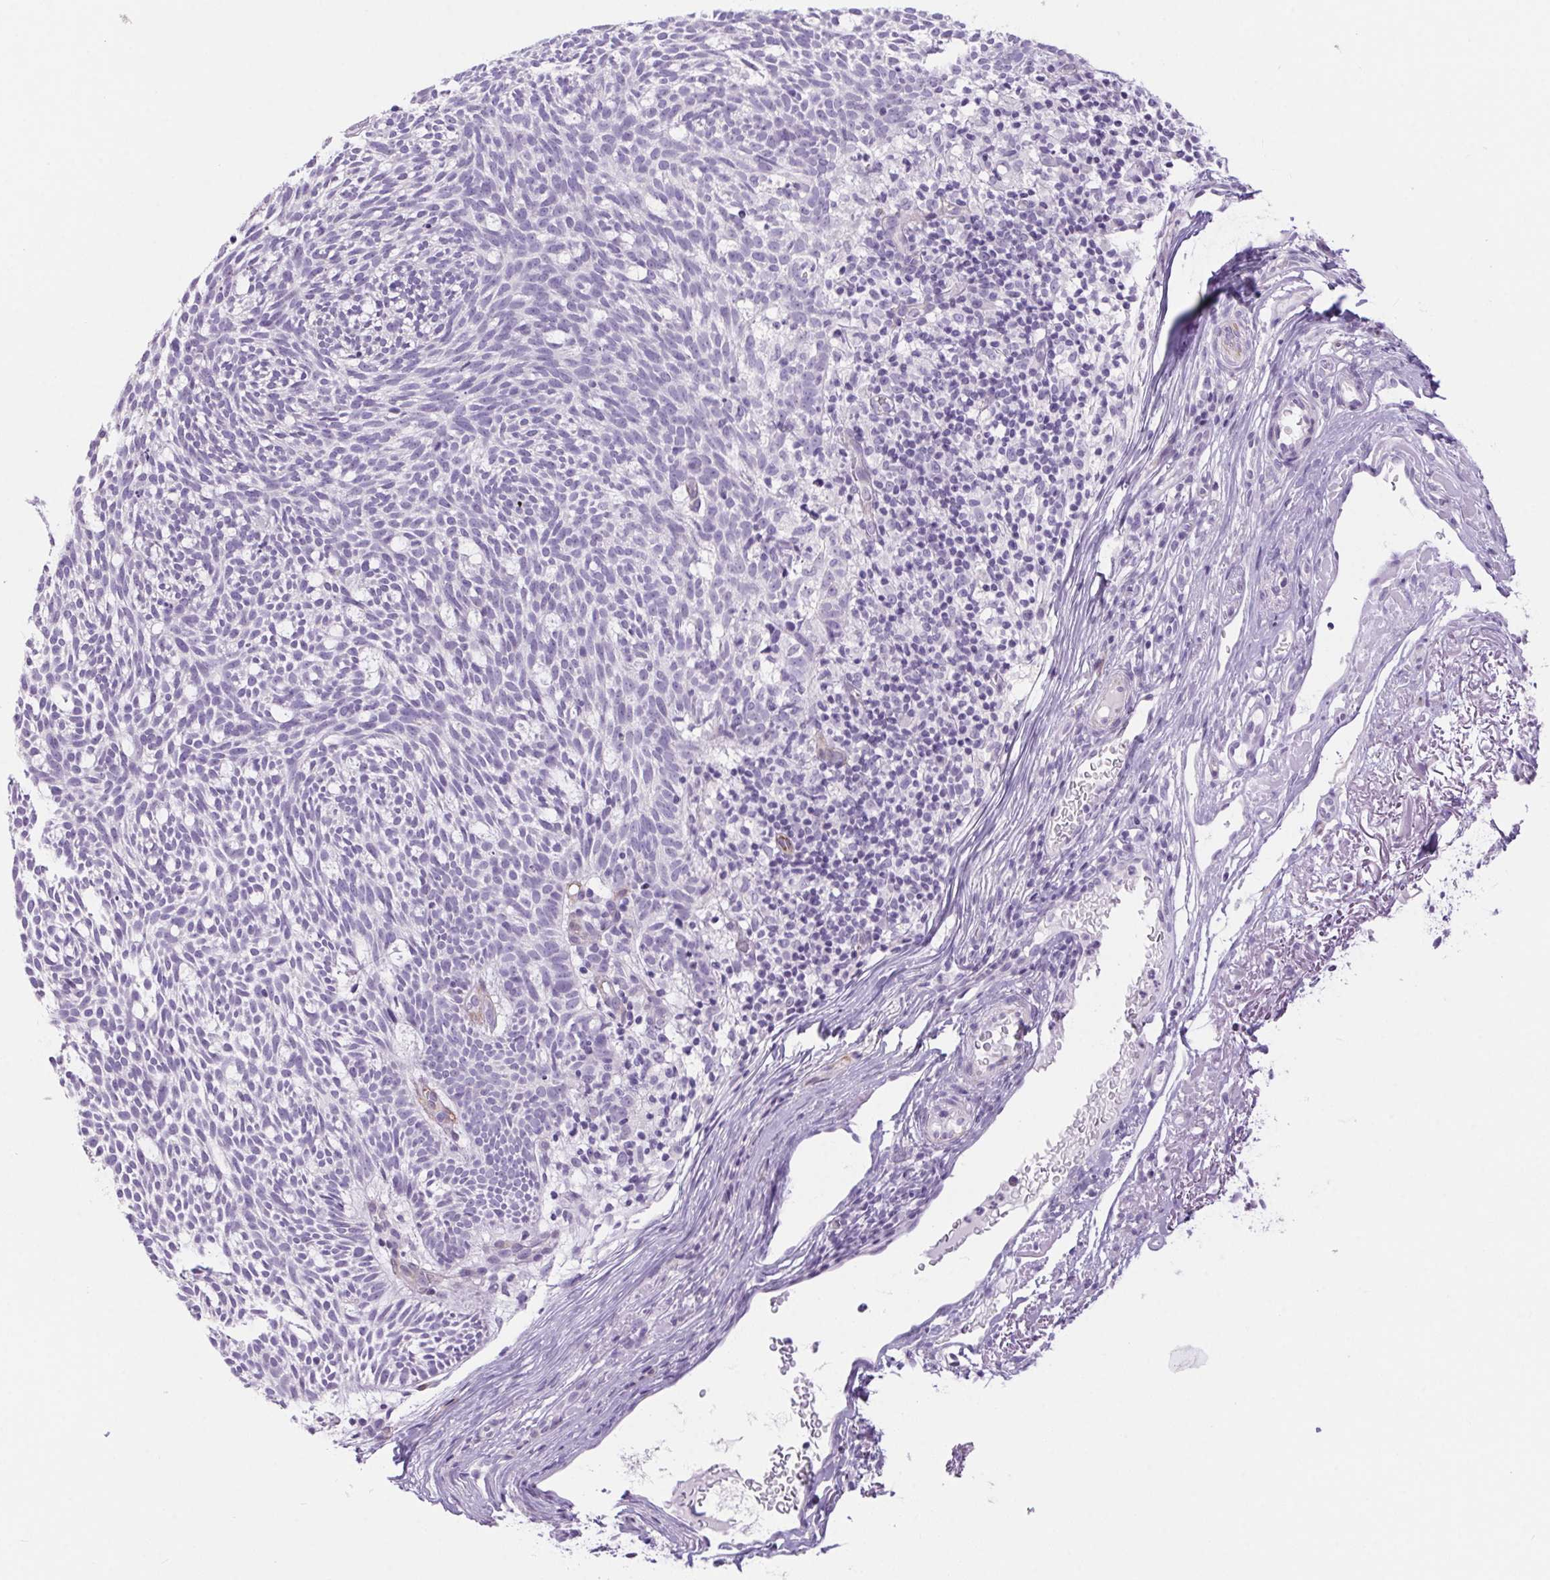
{"staining": {"intensity": "negative", "quantity": "none", "location": "none"}, "tissue": "skin cancer", "cell_type": "Tumor cells", "image_type": "cancer", "snomed": [{"axis": "morphology", "description": "Normal tissue, NOS"}, {"axis": "morphology", "description": "Basal cell carcinoma"}, {"axis": "topography", "description": "Skin"}], "caption": "Immunohistochemistry photomicrograph of skin basal cell carcinoma stained for a protein (brown), which reveals no positivity in tumor cells.", "gene": "ERP27", "patient": {"sex": "male", "age": 68}}